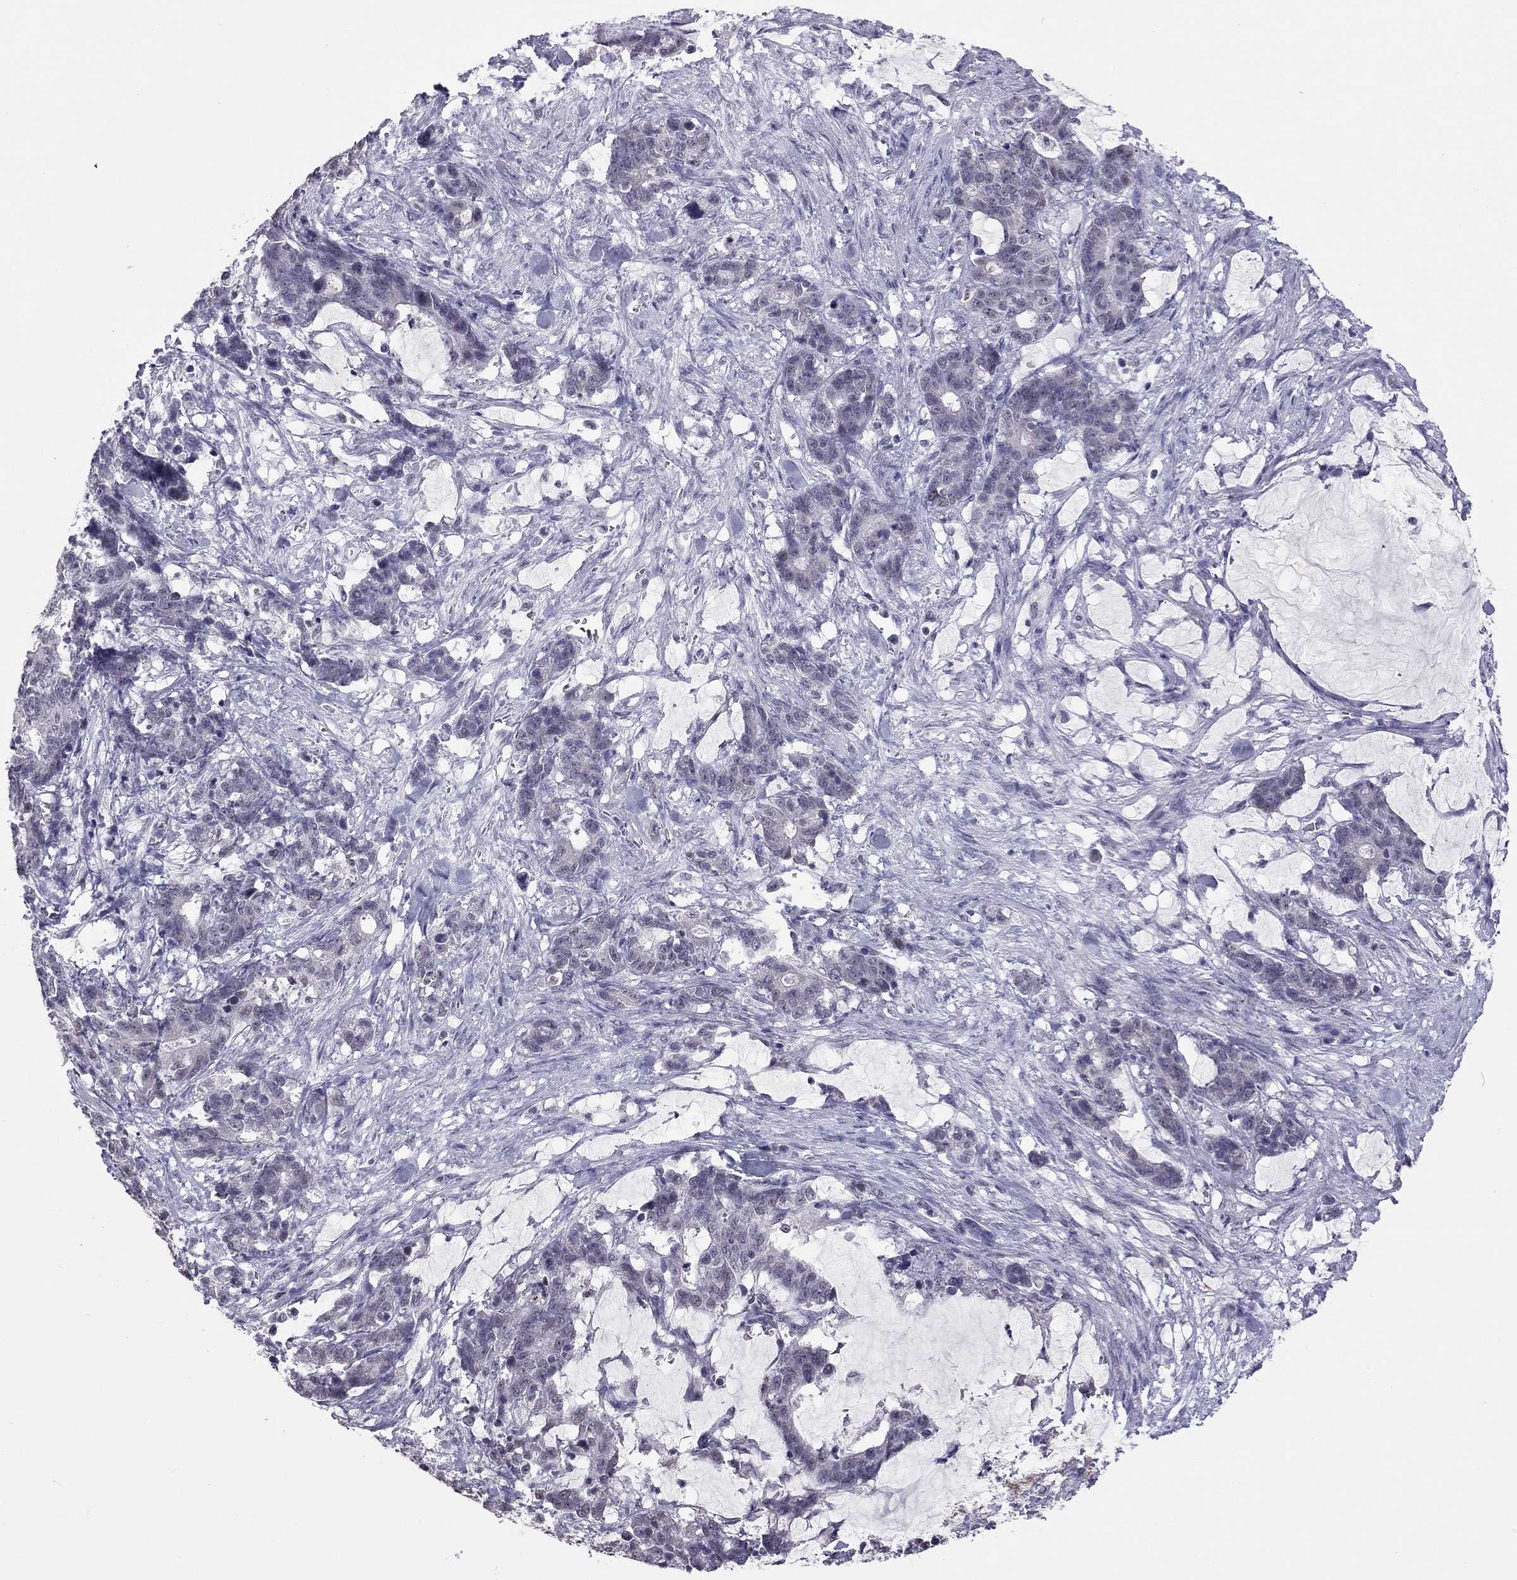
{"staining": {"intensity": "negative", "quantity": "none", "location": "none"}, "tissue": "stomach cancer", "cell_type": "Tumor cells", "image_type": "cancer", "snomed": [{"axis": "morphology", "description": "Normal tissue, NOS"}, {"axis": "morphology", "description": "Adenocarcinoma, NOS"}, {"axis": "topography", "description": "Stomach"}], "caption": "The IHC histopathology image has no significant positivity in tumor cells of adenocarcinoma (stomach) tissue.", "gene": "PPP1R3A", "patient": {"sex": "female", "age": 64}}